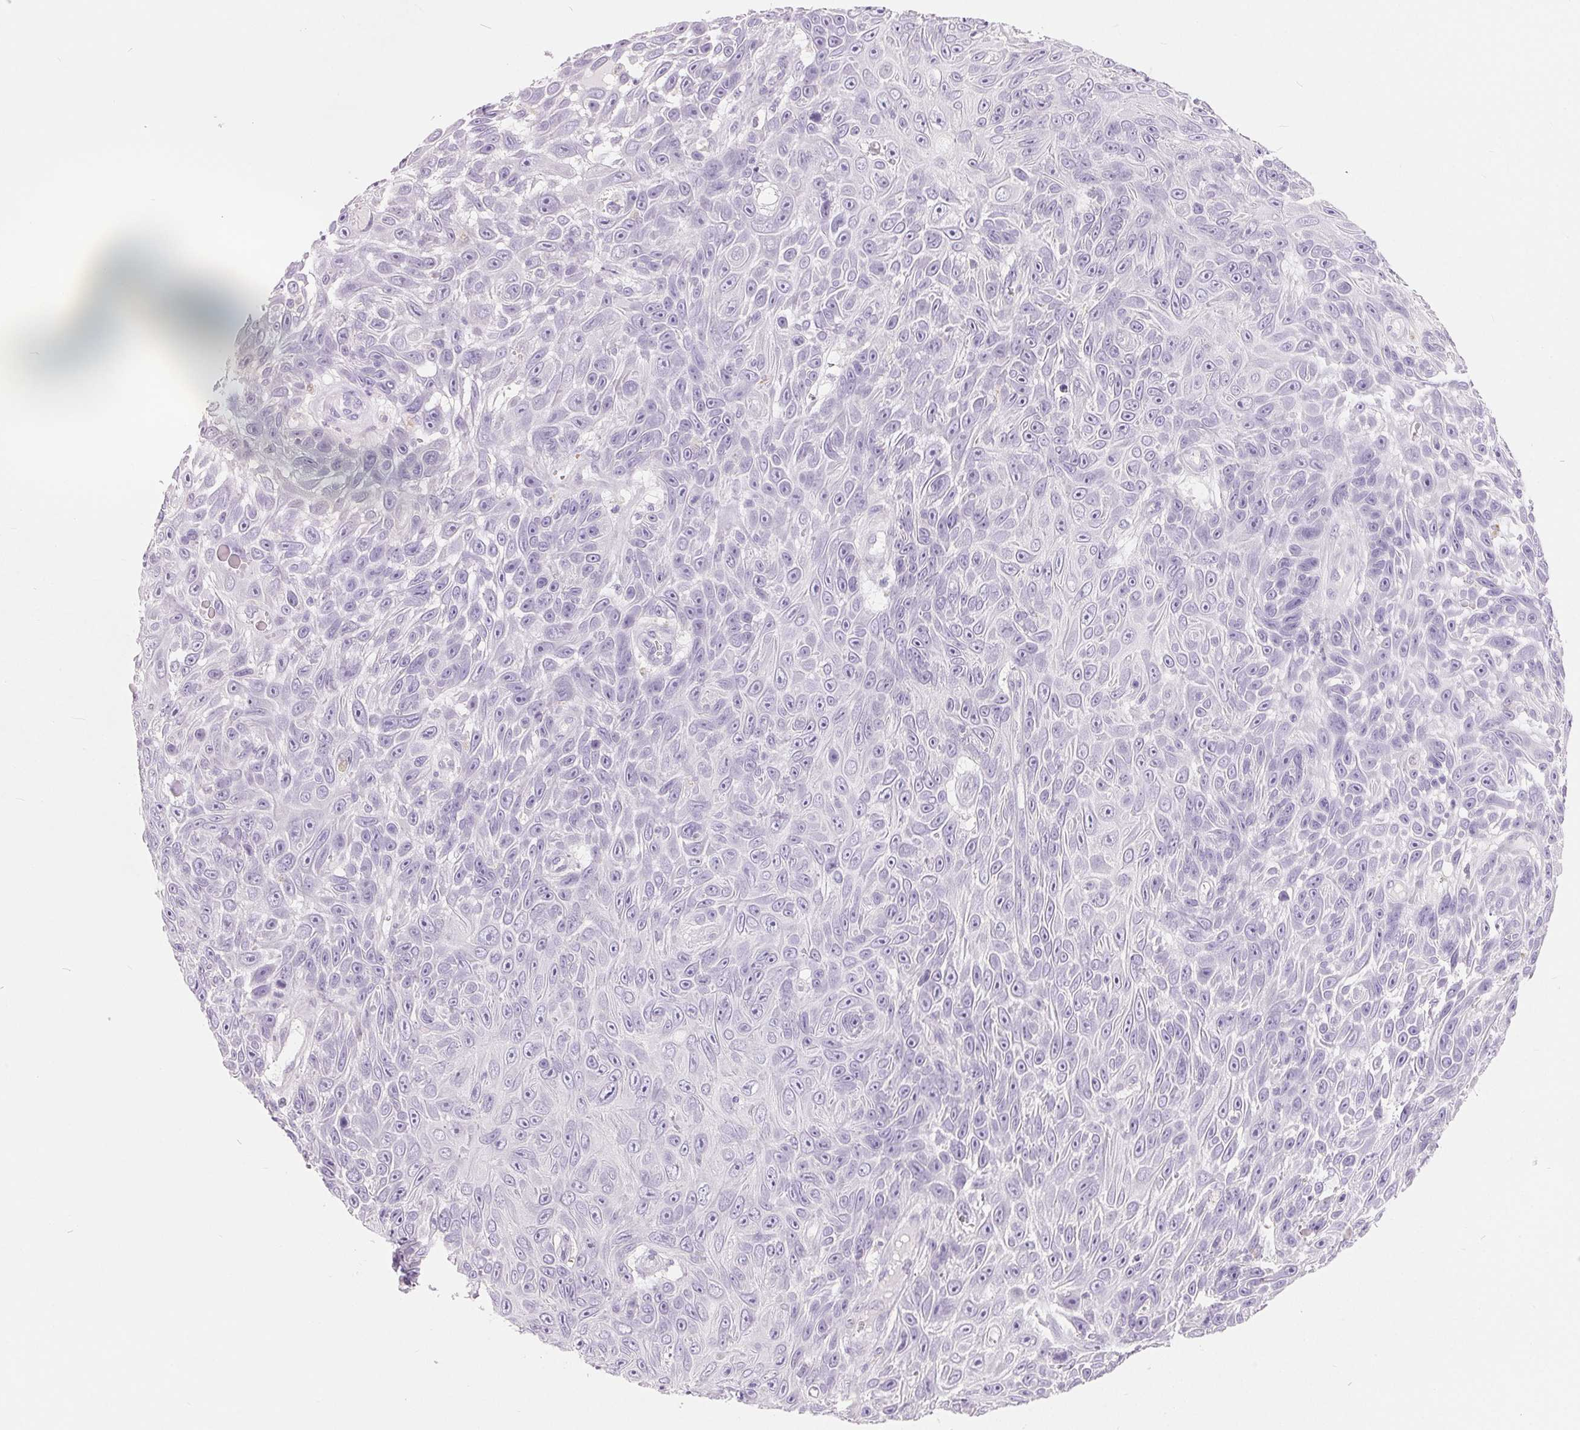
{"staining": {"intensity": "negative", "quantity": "none", "location": "none"}, "tissue": "skin cancer", "cell_type": "Tumor cells", "image_type": "cancer", "snomed": [{"axis": "morphology", "description": "Squamous cell carcinoma, NOS"}, {"axis": "topography", "description": "Skin"}], "caption": "Immunohistochemistry histopathology image of skin squamous cell carcinoma stained for a protein (brown), which reveals no positivity in tumor cells. Brightfield microscopy of immunohistochemistry (IHC) stained with DAB (3,3'-diaminobenzidine) (brown) and hematoxylin (blue), captured at high magnification.", "gene": "SPACA5B", "patient": {"sex": "male", "age": 82}}